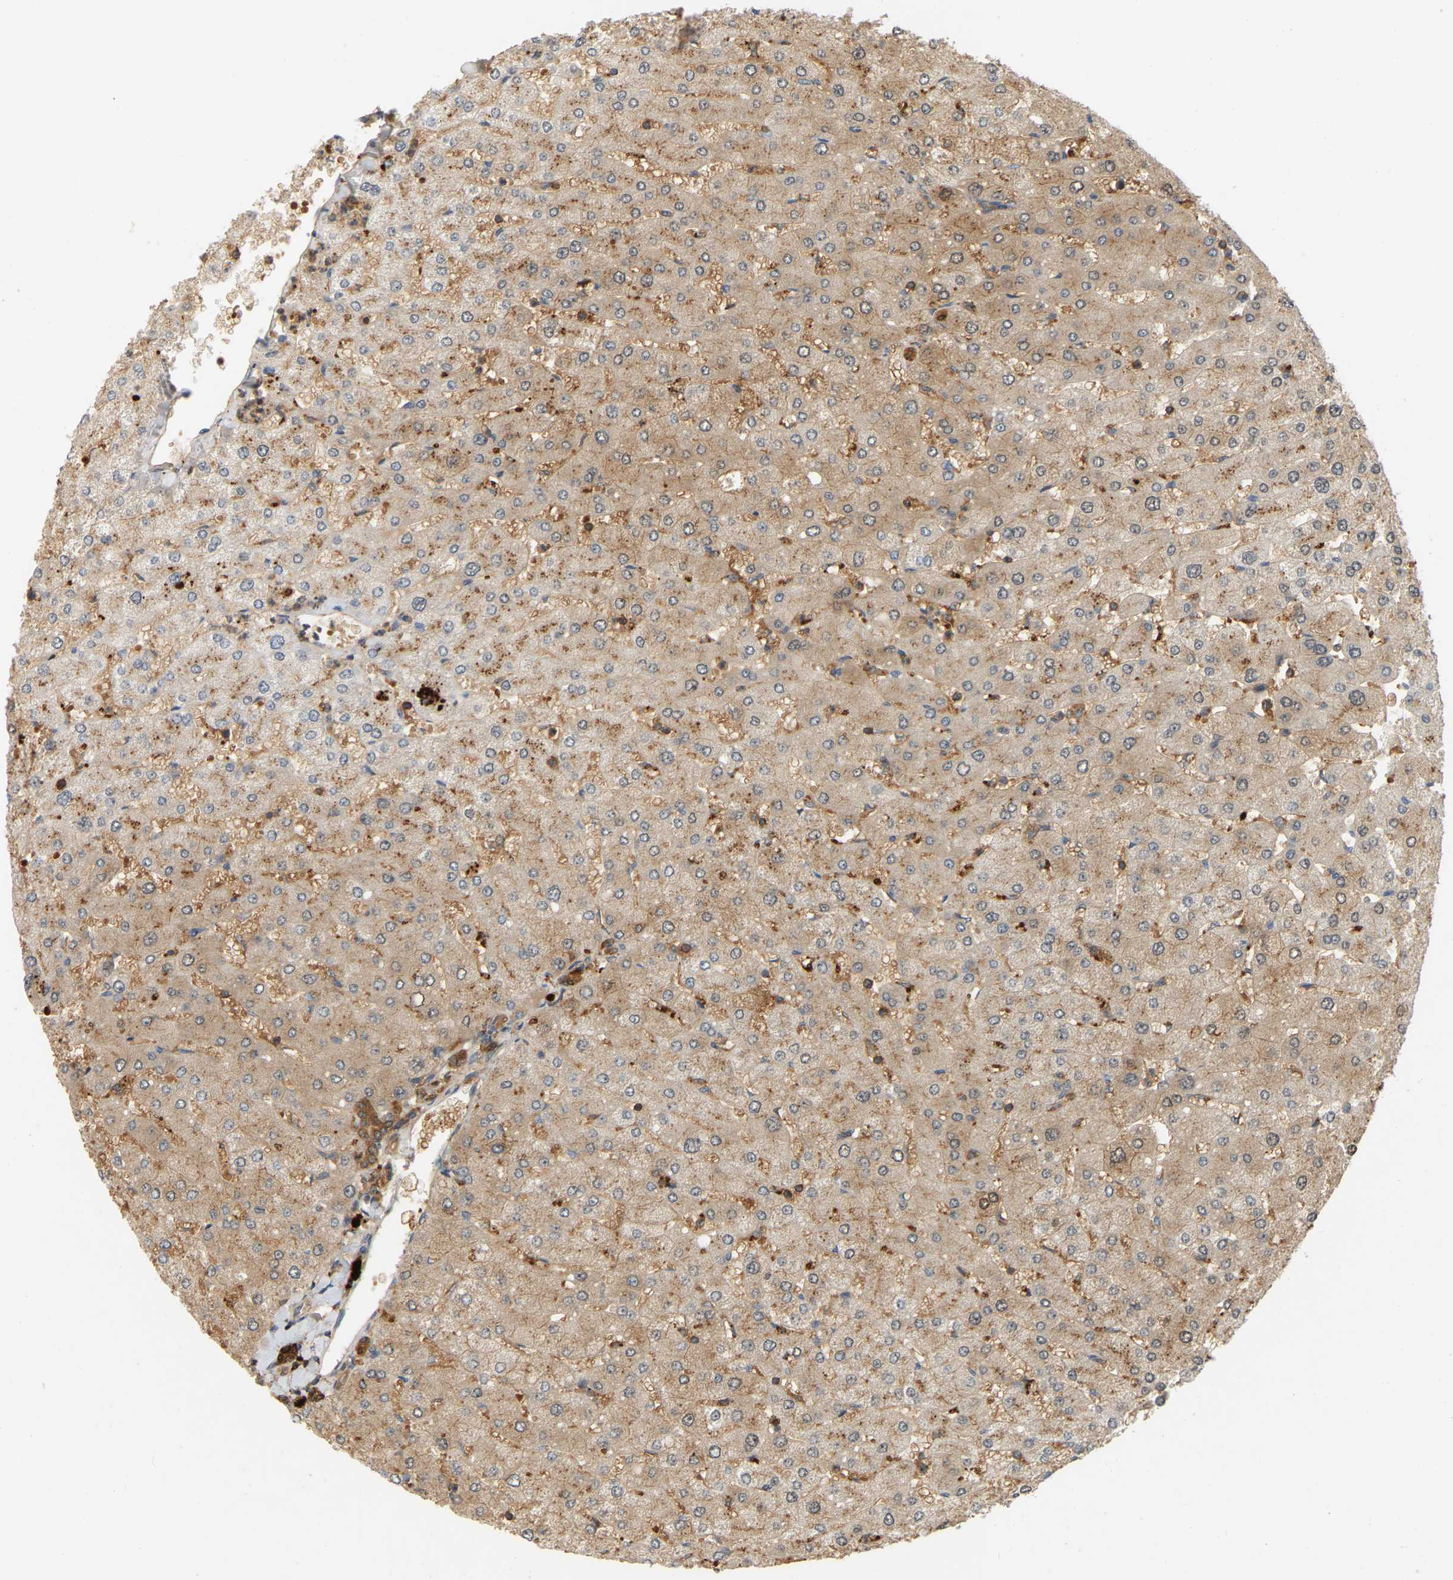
{"staining": {"intensity": "moderate", "quantity": ">75%", "location": "cytoplasmic/membranous"}, "tissue": "liver", "cell_type": "Cholangiocytes", "image_type": "normal", "snomed": [{"axis": "morphology", "description": "Normal tissue, NOS"}, {"axis": "topography", "description": "Liver"}], "caption": "Protein analysis of unremarkable liver exhibits moderate cytoplasmic/membranous staining in about >75% of cholangiocytes. (IHC, brightfield microscopy, high magnification).", "gene": "AKAP13", "patient": {"sex": "male", "age": 55}}